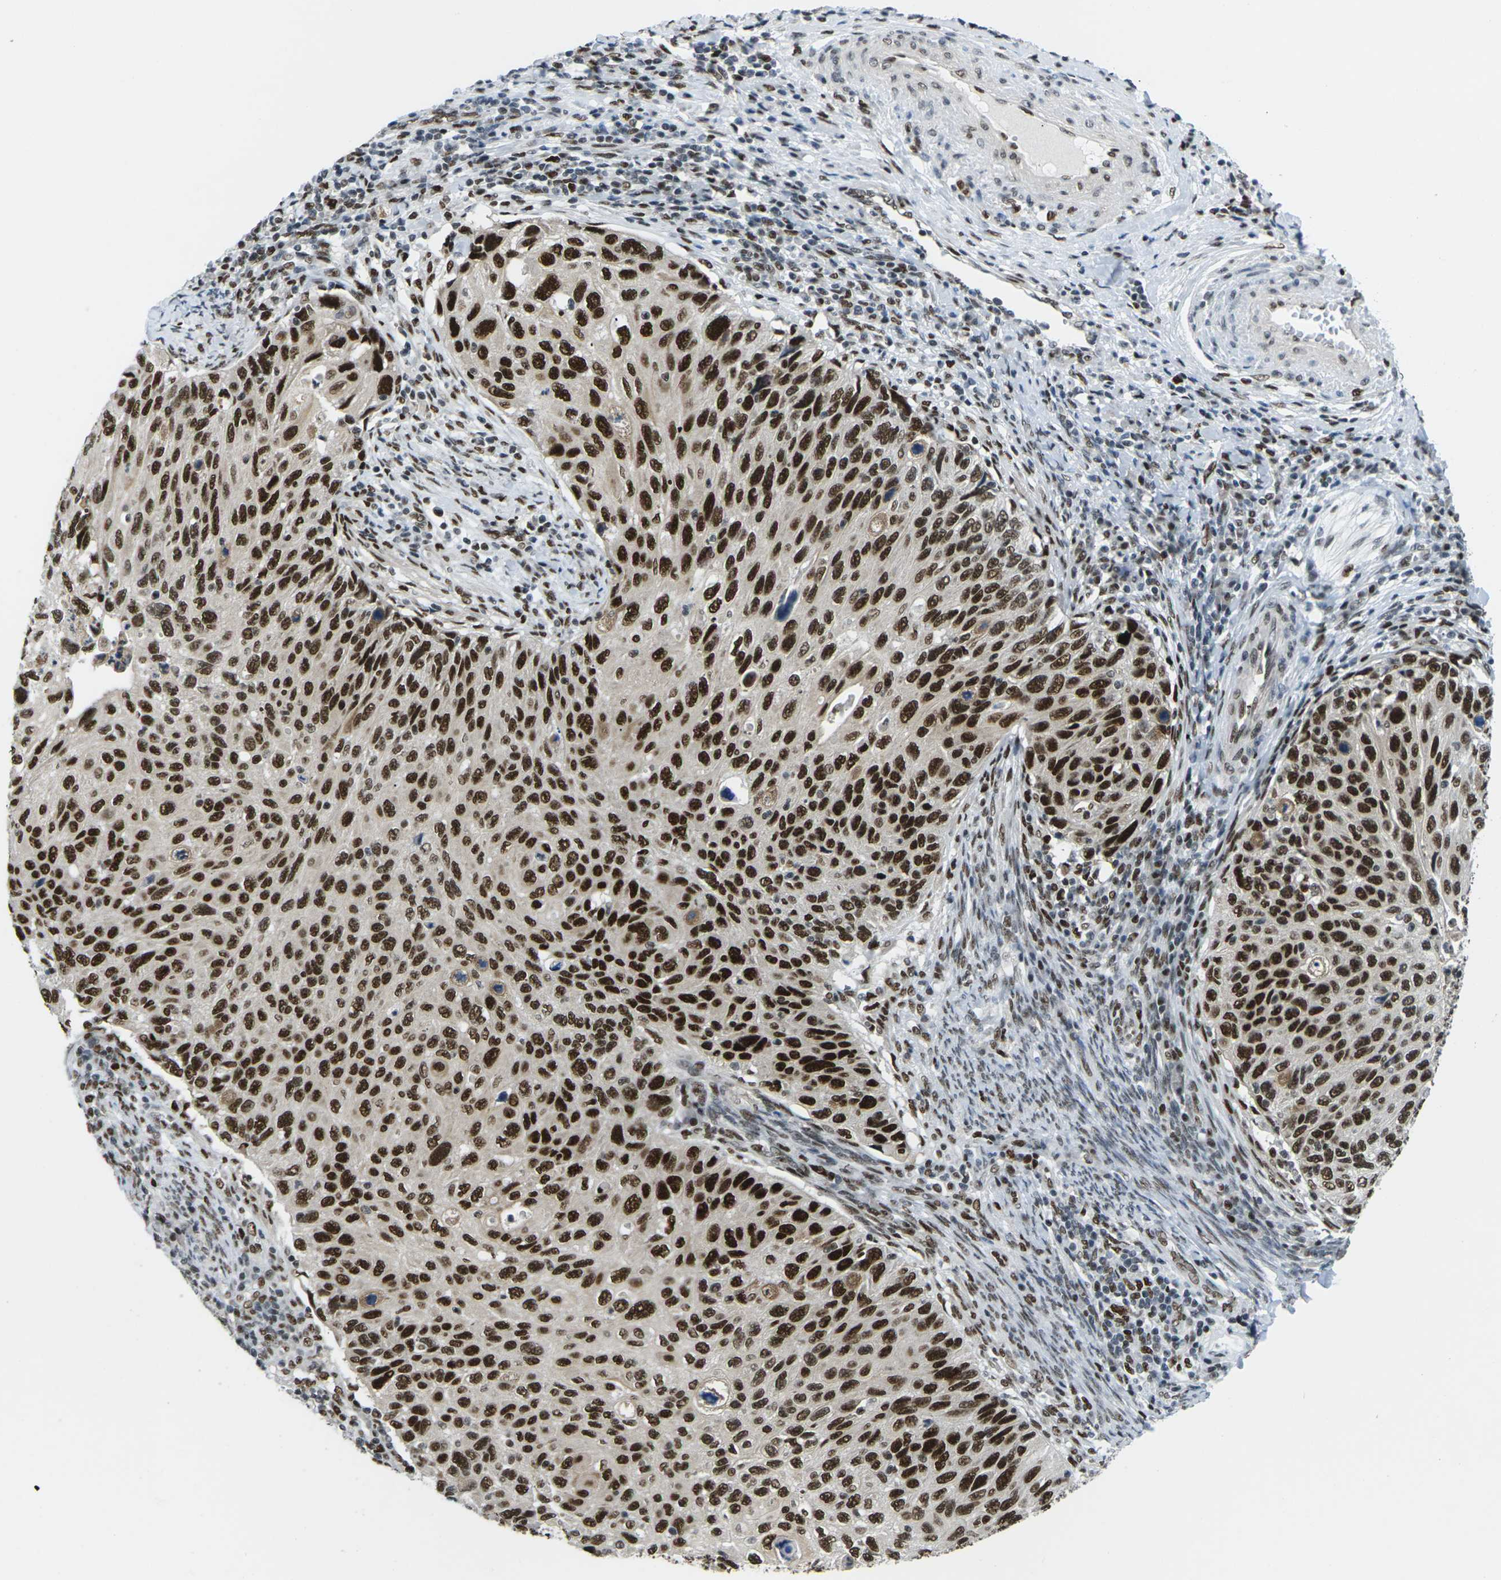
{"staining": {"intensity": "strong", "quantity": ">75%", "location": "nuclear"}, "tissue": "cervical cancer", "cell_type": "Tumor cells", "image_type": "cancer", "snomed": [{"axis": "morphology", "description": "Squamous cell carcinoma, NOS"}, {"axis": "topography", "description": "Cervix"}], "caption": "DAB immunohistochemical staining of cervical squamous cell carcinoma displays strong nuclear protein positivity in approximately >75% of tumor cells. (DAB (3,3'-diaminobenzidine) = brown stain, brightfield microscopy at high magnification).", "gene": "PSME3", "patient": {"sex": "female", "age": 70}}